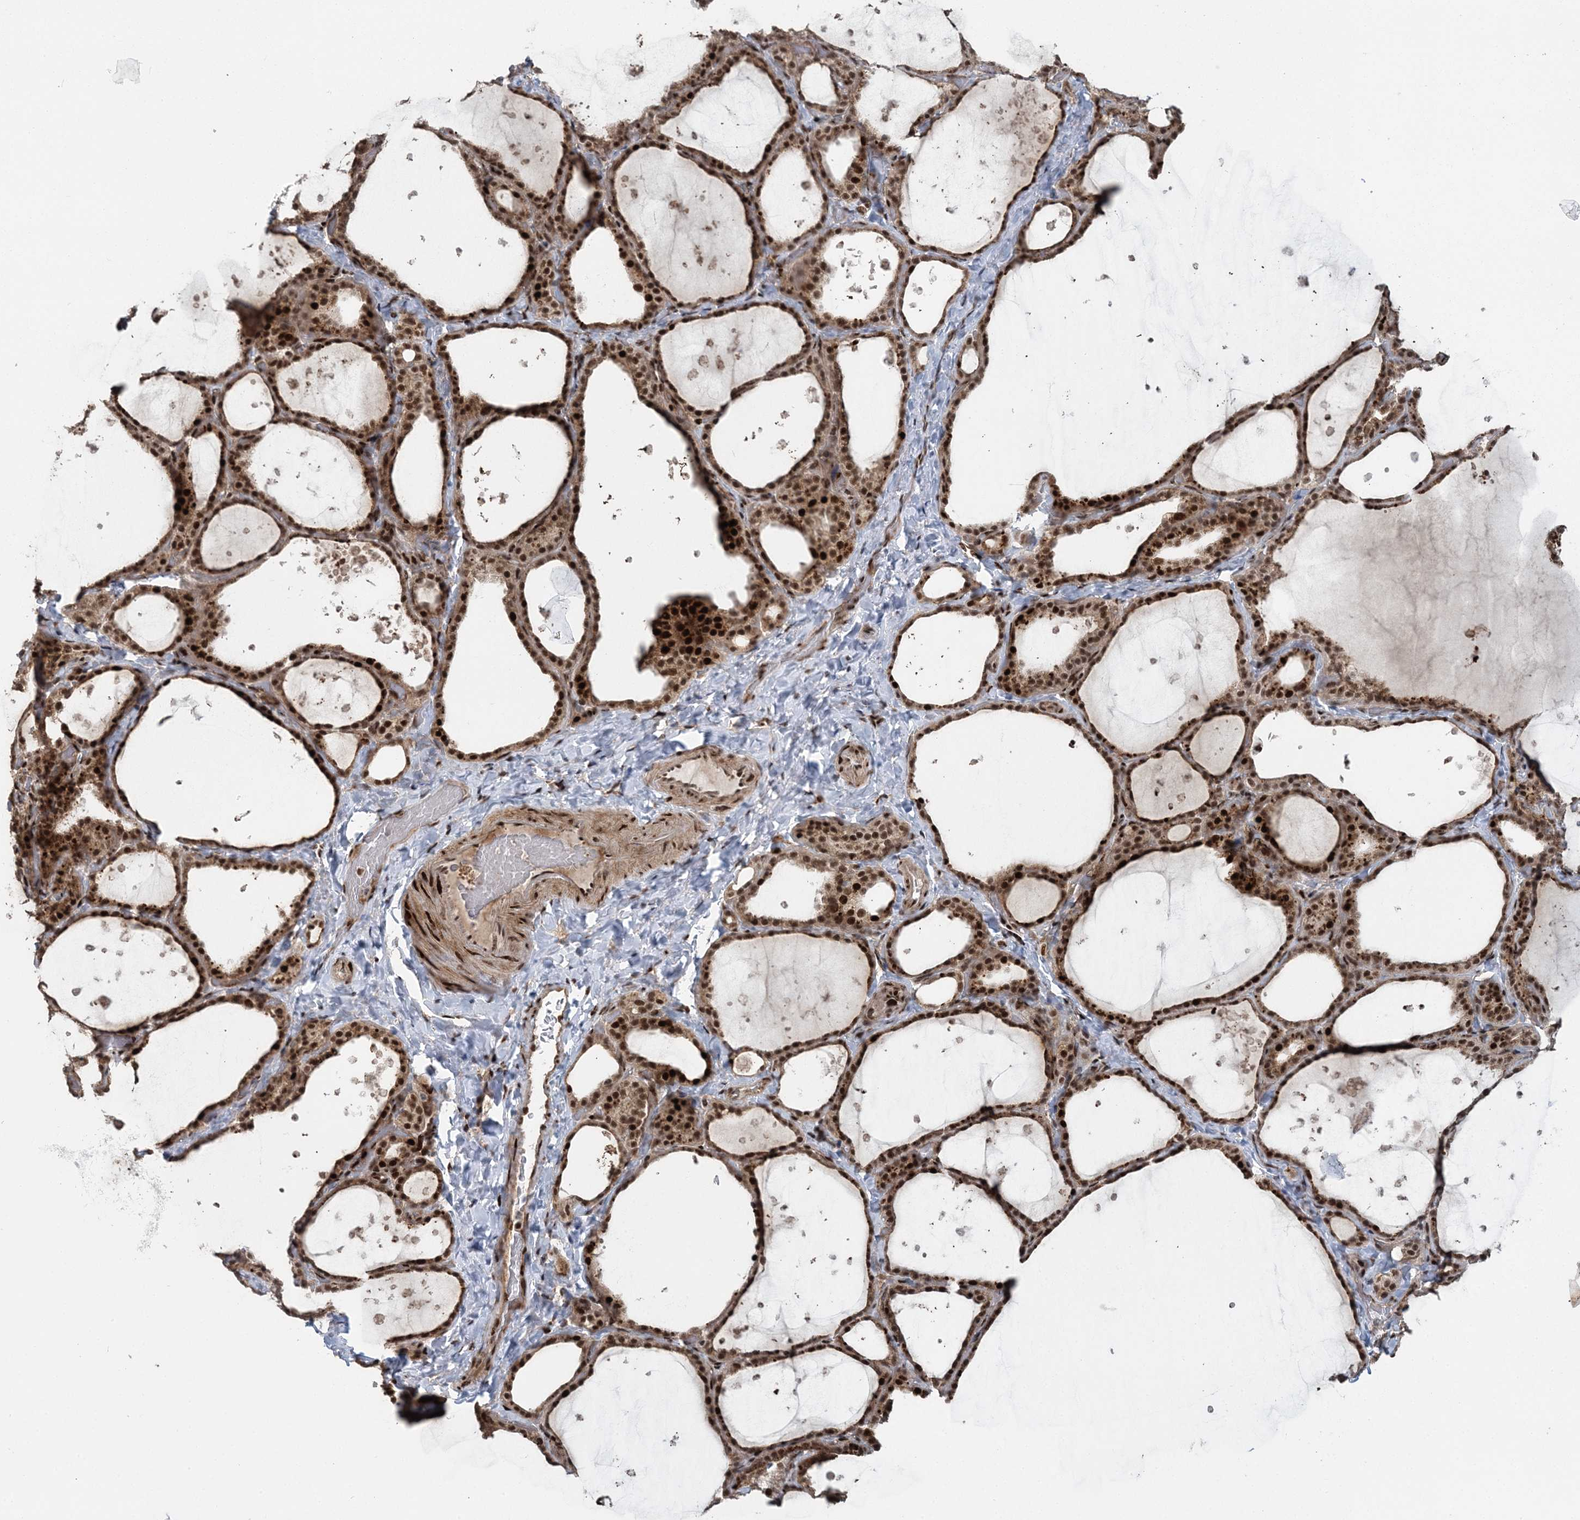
{"staining": {"intensity": "strong", "quantity": ">75%", "location": "nuclear"}, "tissue": "thyroid gland", "cell_type": "Glandular cells", "image_type": "normal", "snomed": [{"axis": "morphology", "description": "Normal tissue, NOS"}, {"axis": "topography", "description": "Thyroid gland"}], "caption": "Immunohistochemistry (IHC) staining of normal thyroid gland, which displays high levels of strong nuclear expression in about >75% of glandular cells indicating strong nuclear protein expression. The staining was performed using DAB (brown) for protein detection and nuclei were counterstained in hematoxylin (blue).", "gene": "CWC22", "patient": {"sex": "female", "age": 44}}